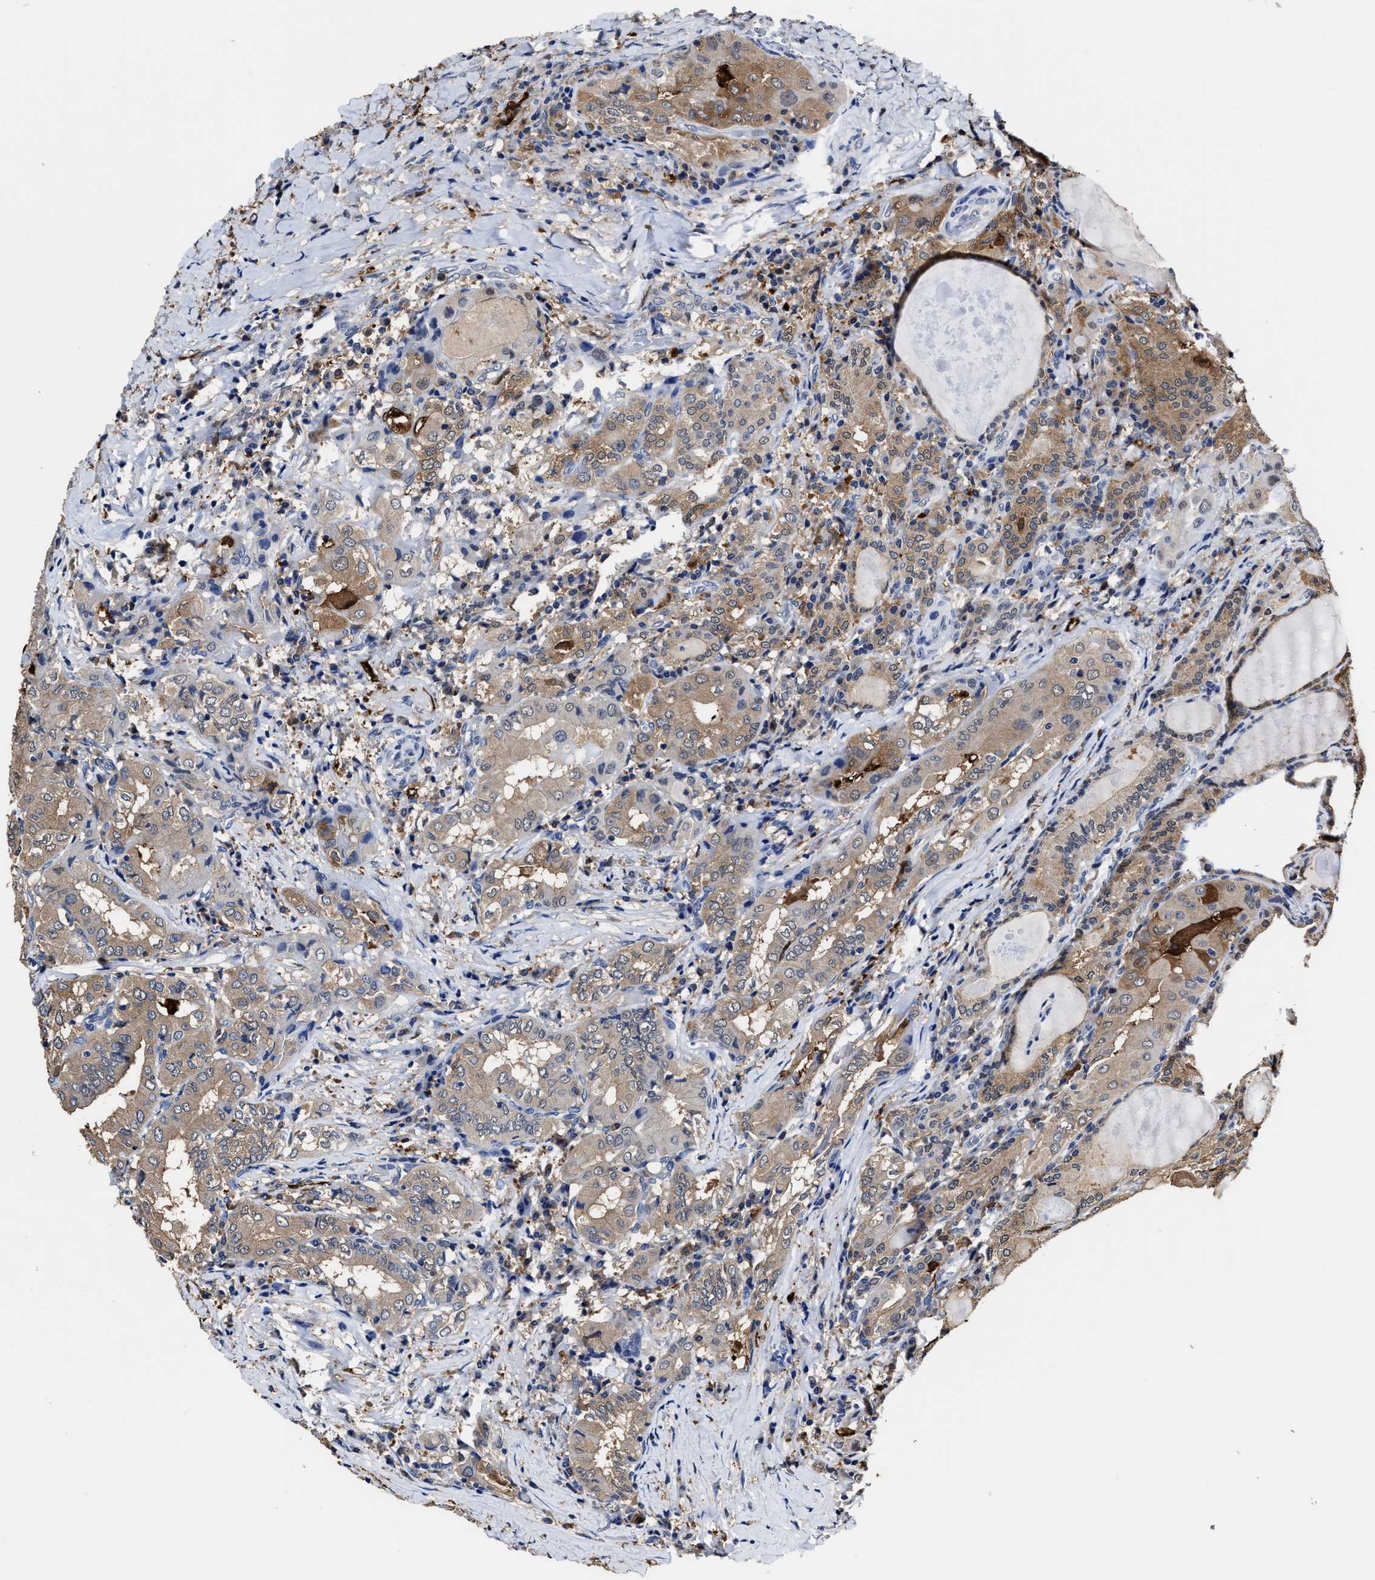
{"staining": {"intensity": "moderate", "quantity": ">75%", "location": "cytoplasmic/membranous"}, "tissue": "thyroid cancer", "cell_type": "Tumor cells", "image_type": "cancer", "snomed": [{"axis": "morphology", "description": "Papillary adenocarcinoma, NOS"}, {"axis": "topography", "description": "Thyroid gland"}], "caption": "This photomicrograph demonstrates immunohistochemistry staining of human thyroid papillary adenocarcinoma, with medium moderate cytoplasmic/membranous staining in approximately >75% of tumor cells.", "gene": "PRPF4B", "patient": {"sex": "female", "age": 42}}